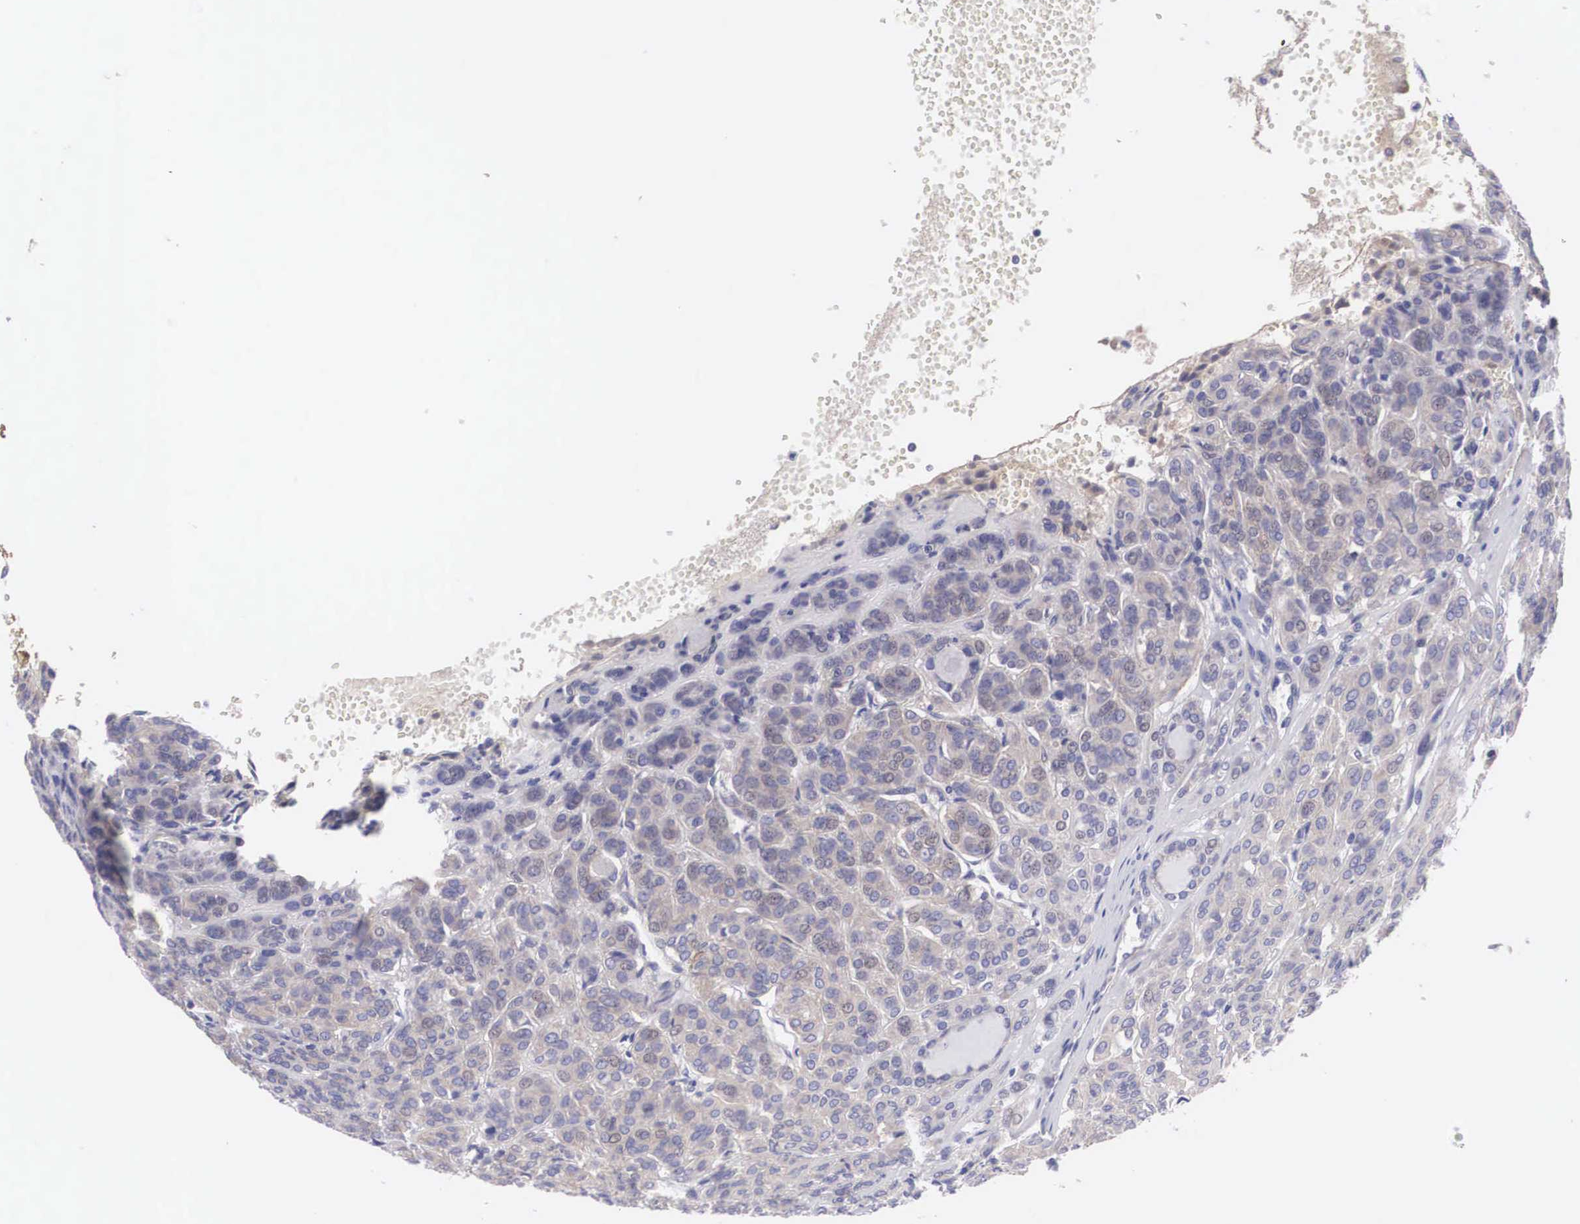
{"staining": {"intensity": "weak", "quantity": "<25%", "location": "cytoplasmic/membranous"}, "tissue": "thyroid cancer", "cell_type": "Tumor cells", "image_type": "cancer", "snomed": [{"axis": "morphology", "description": "Follicular adenoma carcinoma, NOS"}, {"axis": "topography", "description": "Thyroid gland"}], "caption": "Tumor cells show no significant expression in thyroid cancer (follicular adenoma carcinoma). Nuclei are stained in blue.", "gene": "TXLNG", "patient": {"sex": "female", "age": 71}}